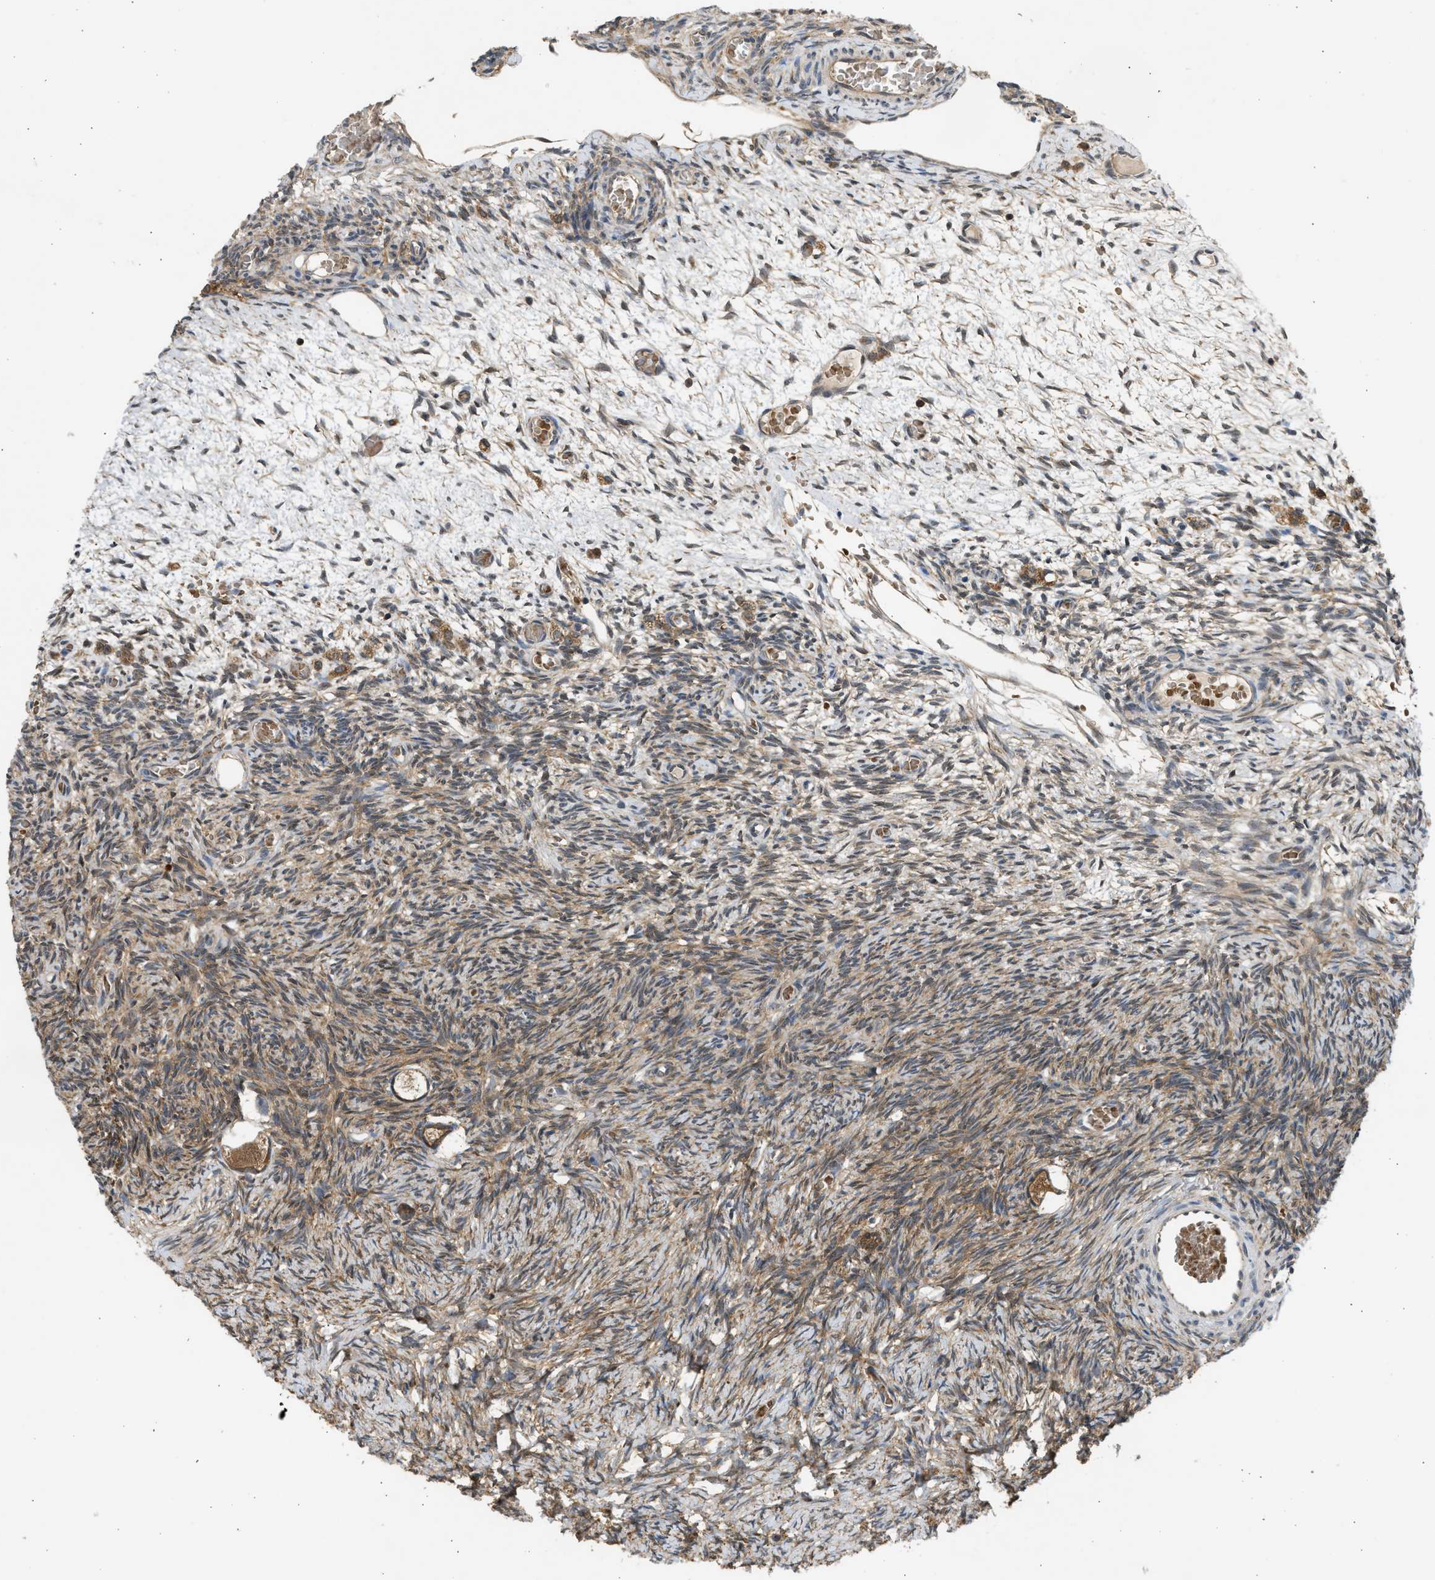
{"staining": {"intensity": "moderate", "quantity": ">75%", "location": "cytoplasmic/membranous"}, "tissue": "ovary", "cell_type": "Follicle cells", "image_type": "normal", "snomed": [{"axis": "morphology", "description": "Normal tissue, NOS"}, {"axis": "topography", "description": "Ovary"}], "caption": "Benign ovary demonstrates moderate cytoplasmic/membranous positivity in approximately >75% of follicle cells.", "gene": "MAPK7", "patient": {"sex": "female", "age": 27}}